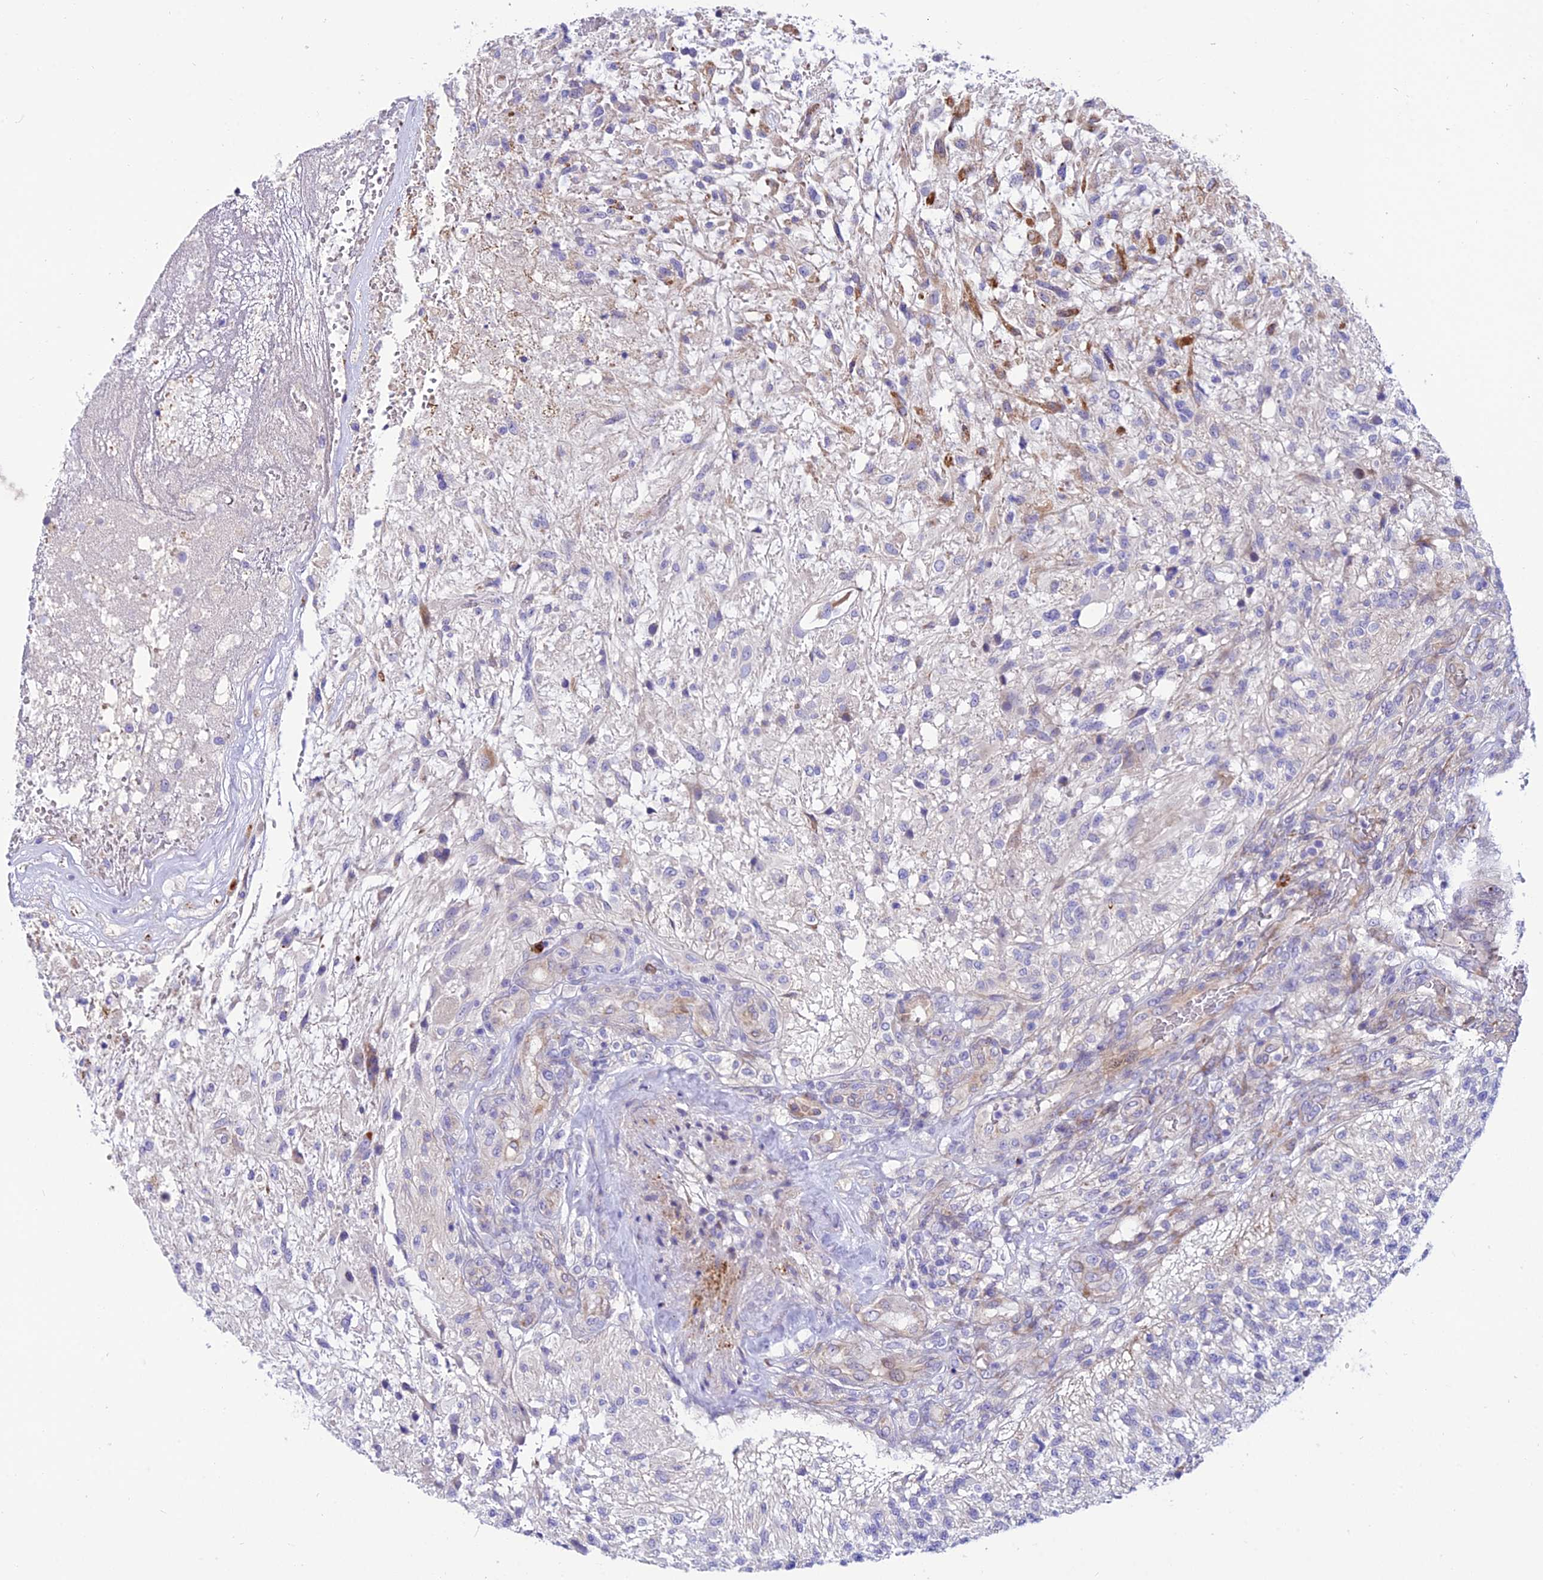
{"staining": {"intensity": "moderate", "quantity": "<25%", "location": "cytoplasmic/membranous"}, "tissue": "glioma", "cell_type": "Tumor cells", "image_type": "cancer", "snomed": [{"axis": "morphology", "description": "Glioma, malignant, High grade"}, {"axis": "topography", "description": "Brain"}], "caption": "The photomicrograph demonstrates a brown stain indicating the presence of a protein in the cytoplasmic/membranous of tumor cells in malignant high-grade glioma.", "gene": "MACIR", "patient": {"sex": "male", "age": 56}}